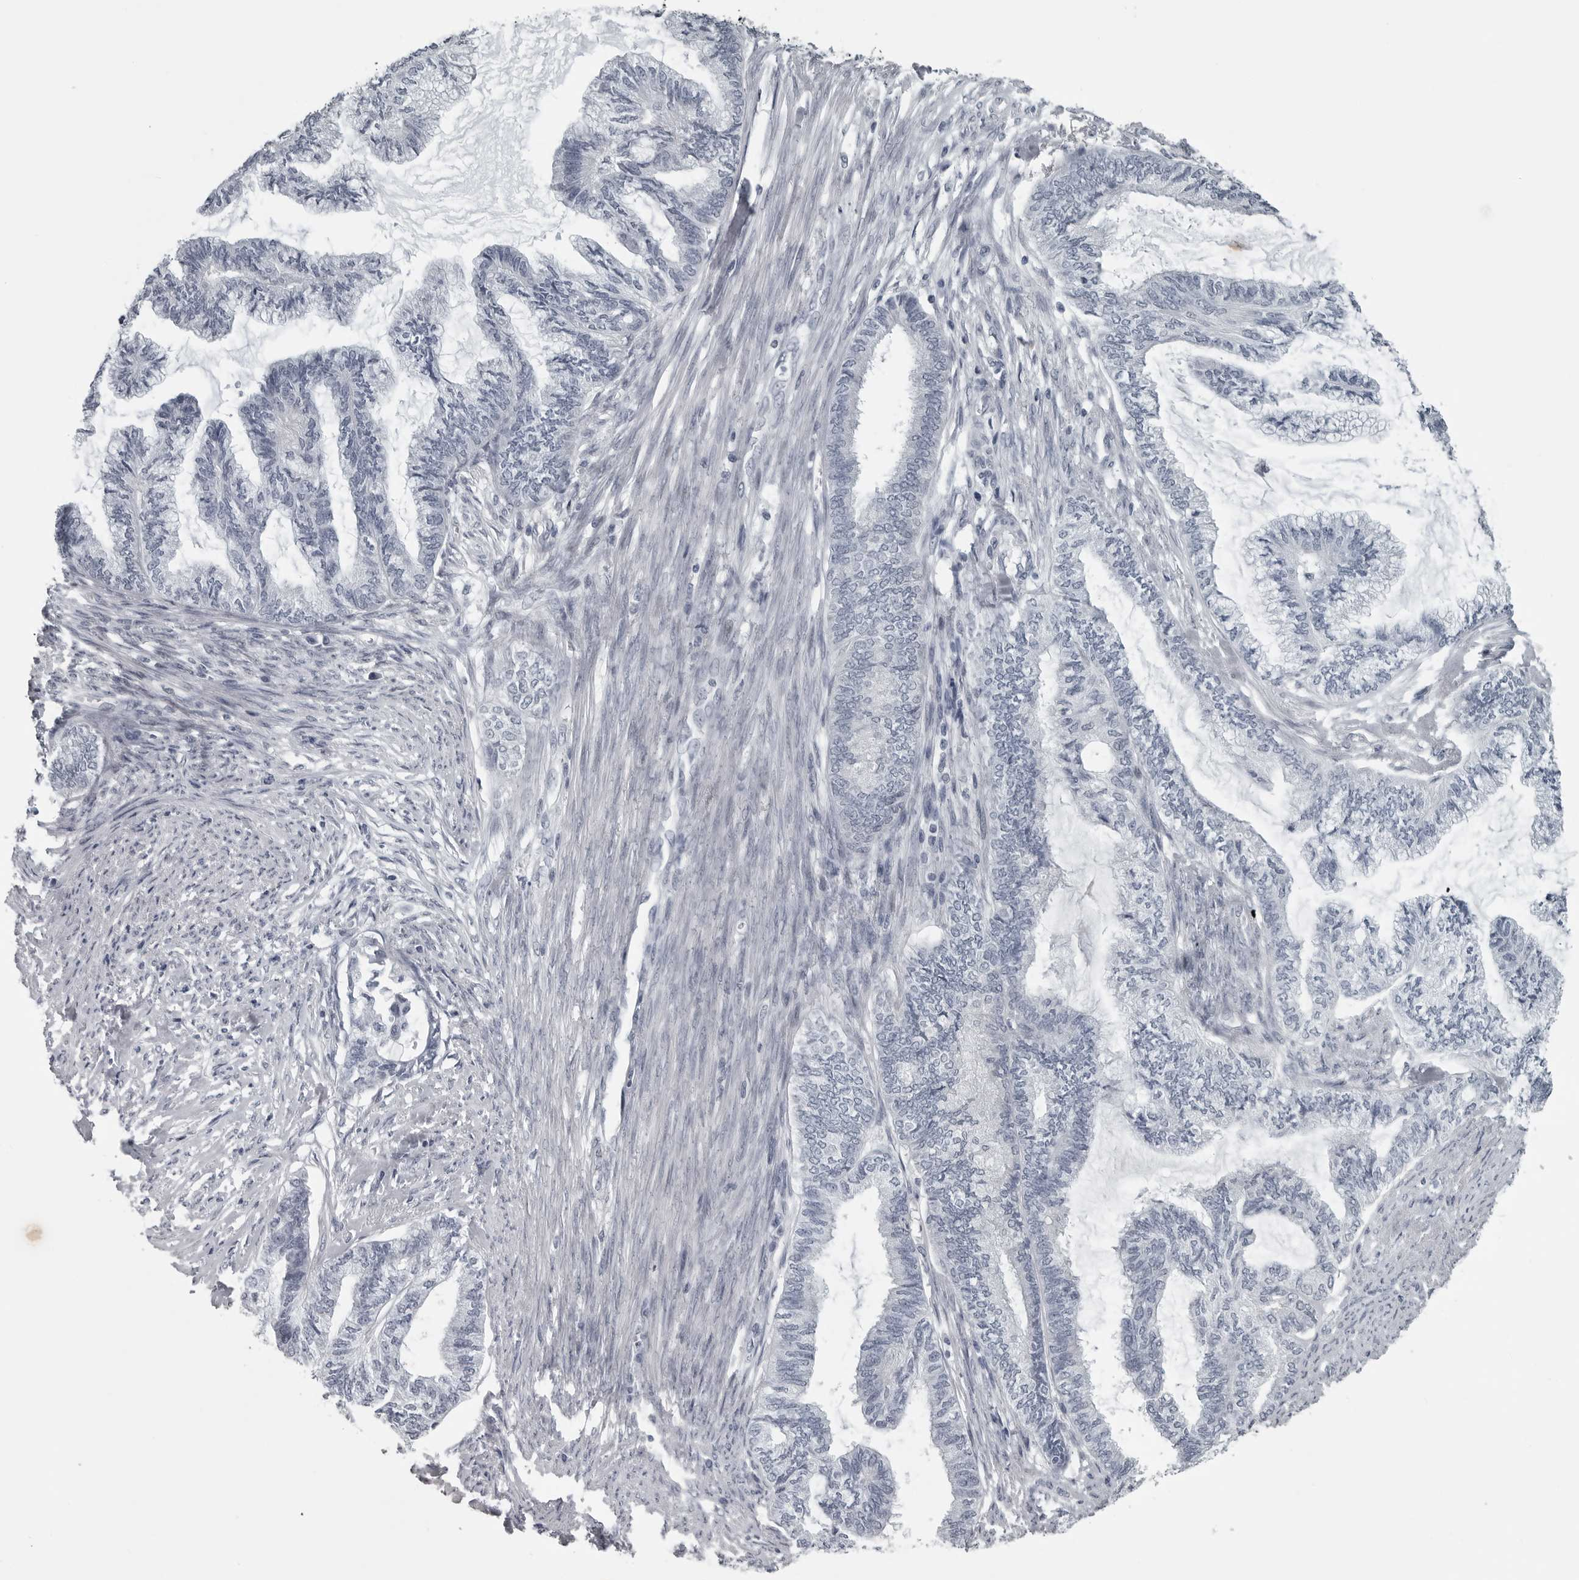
{"staining": {"intensity": "negative", "quantity": "none", "location": "none"}, "tissue": "endometrial cancer", "cell_type": "Tumor cells", "image_type": "cancer", "snomed": [{"axis": "morphology", "description": "Adenocarcinoma, NOS"}, {"axis": "topography", "description": "Endometrium"}], "caption": "The immunohistochemistry (IHC) micrograph has no significant expression in tumor cells of adenocarcinoma (endometrial) tissue. (DAB IHC visualized using brightfield microscopy, high magnification).", "gene": "LYSMD1", "patient": {"sex": "female", "age": 86}}